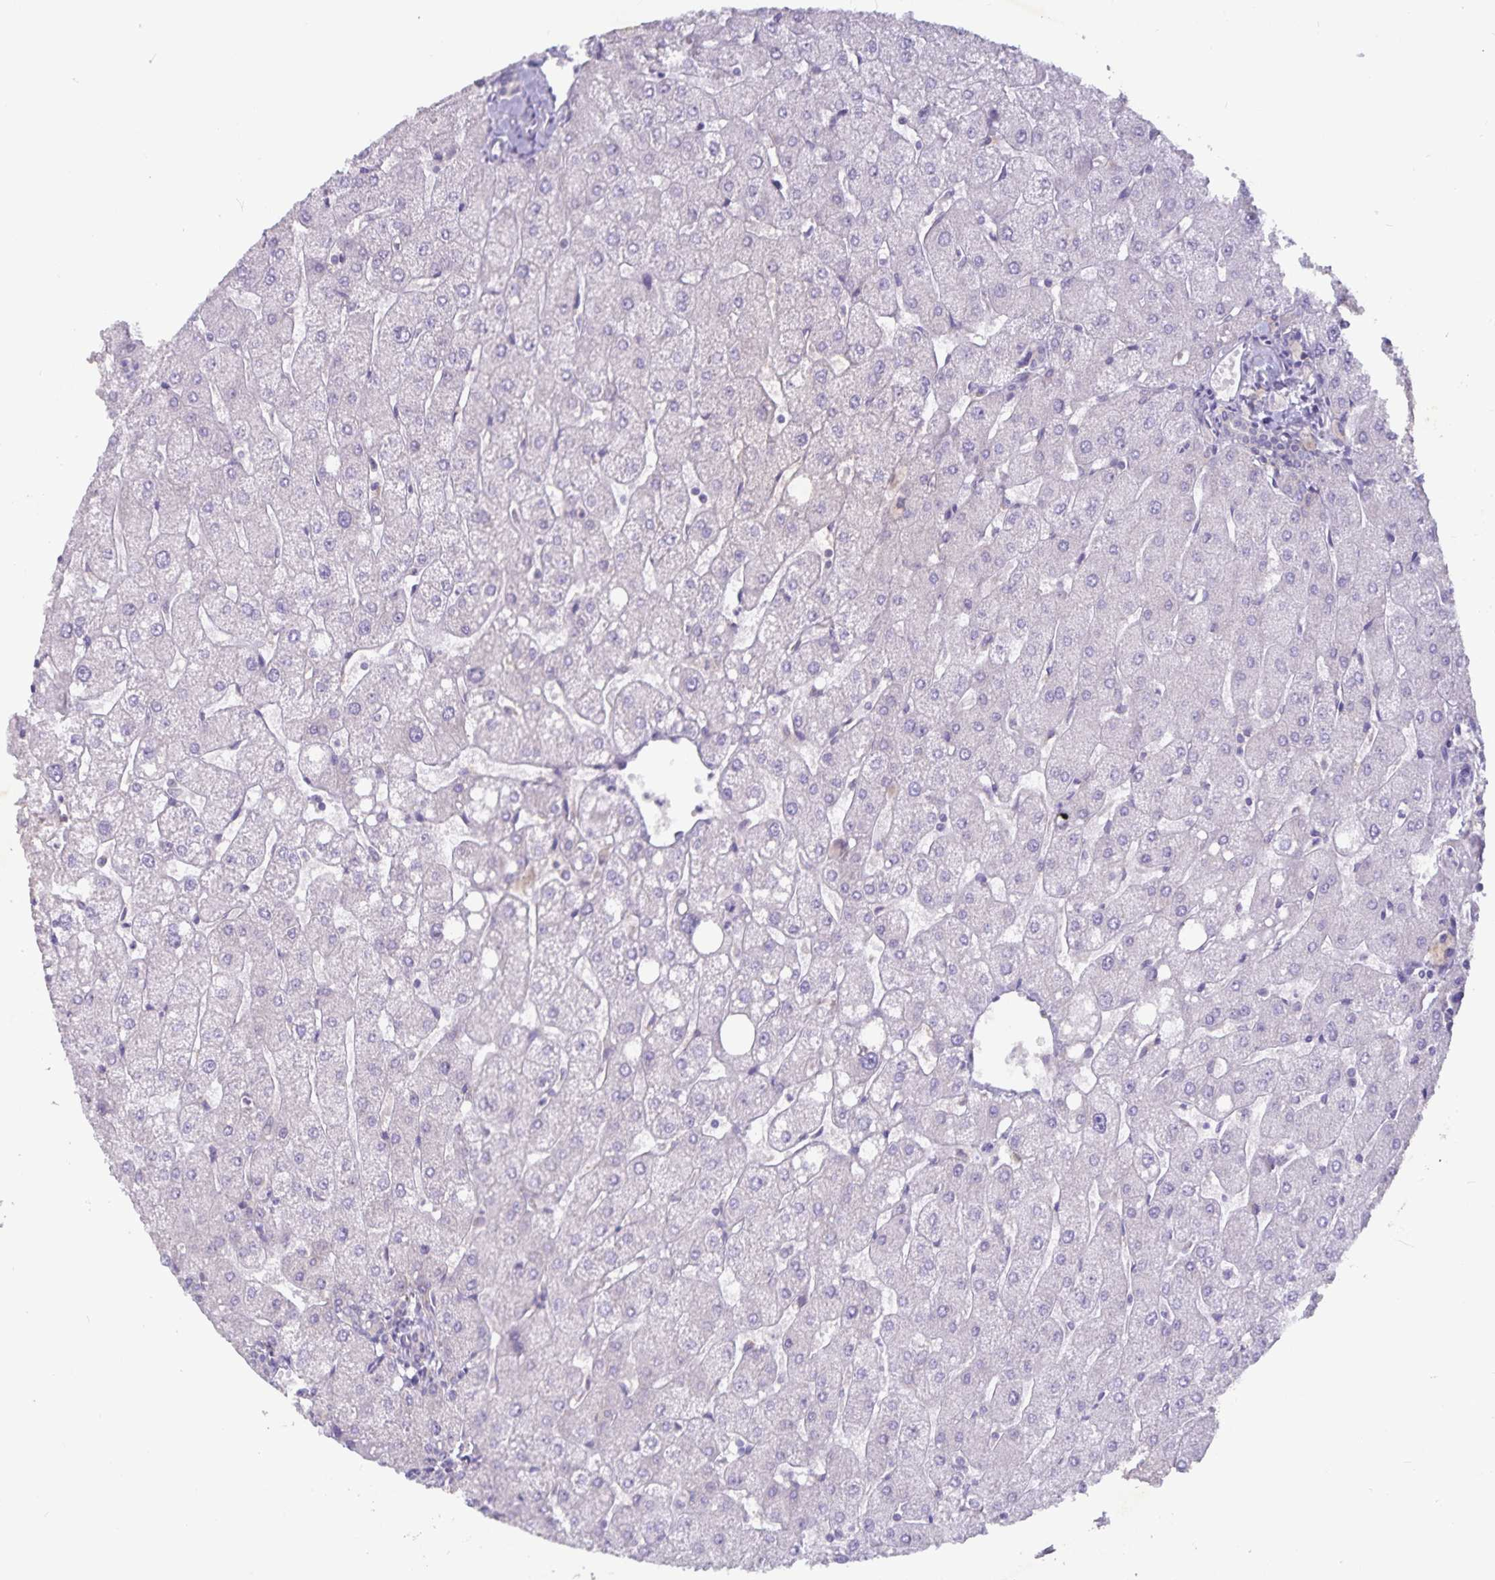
{"staining": {"intensity": "negative", "quantity": "none", "location": "none"}, "tissue": "liver", "cell_type": "Cholangiocytes", "image_type": "normal", "snomed": [{"axis": "morphology", "description": "Normal tissue, NOS"}, {"axis": "topography", "description": "Liver"}], "caption": "Cholangiocytes show no significant protein expression in unremarkable liver. The staining is performed using DAB brown chromogen with nuclei counter-stained in using hematoxylin.", "gene": "FAM120A", "patient": {"sex": "male", "age": 67}}